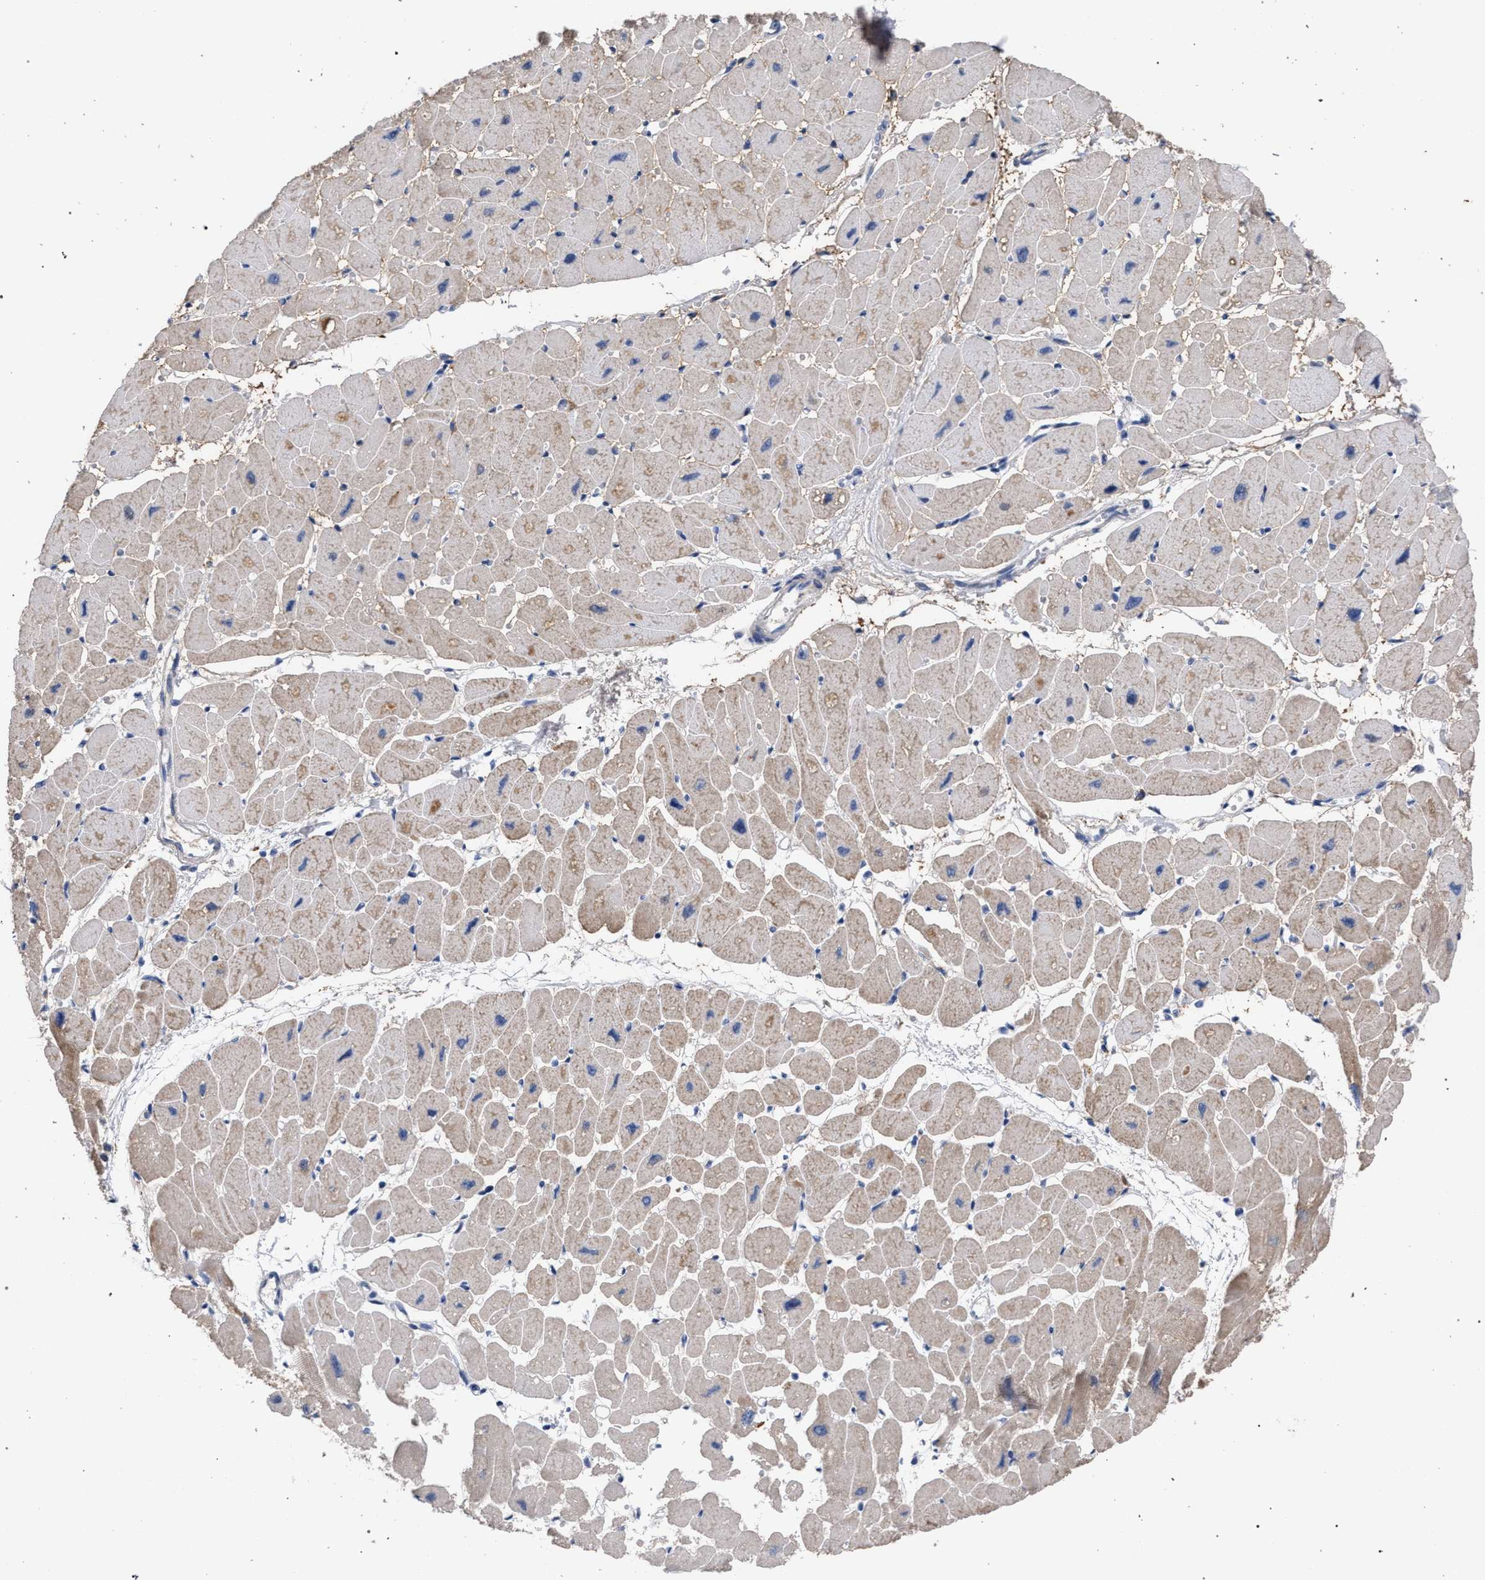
{"staining": {"intensity": "weak", "quantity": "25%-75%", "location": "cytoplasmic/membranous"}, "tissue": "heart muscle", "cell_type": "Cardiomyocytes", "image_type": "normal", "snomed": [{"axis": "morphology", "description": "Normal tissue, NOS"}, {"axis": "topography", "description": "Heart"}], "caption": "An immunohistochemistry histopathology image of normal tissue is shown. Protein staining in brown highlights weak cytoplasmic/membranous positivity in heart muscle within cardiomyocytes. (Stains: DAB (3,3'-diaminobenzidine) in brown, nuclei in blue, Microscopy: brightfield microscopy at high magnification).", "gene": "GOLGA2", "patient": {"sex": "female", "age": 54}}